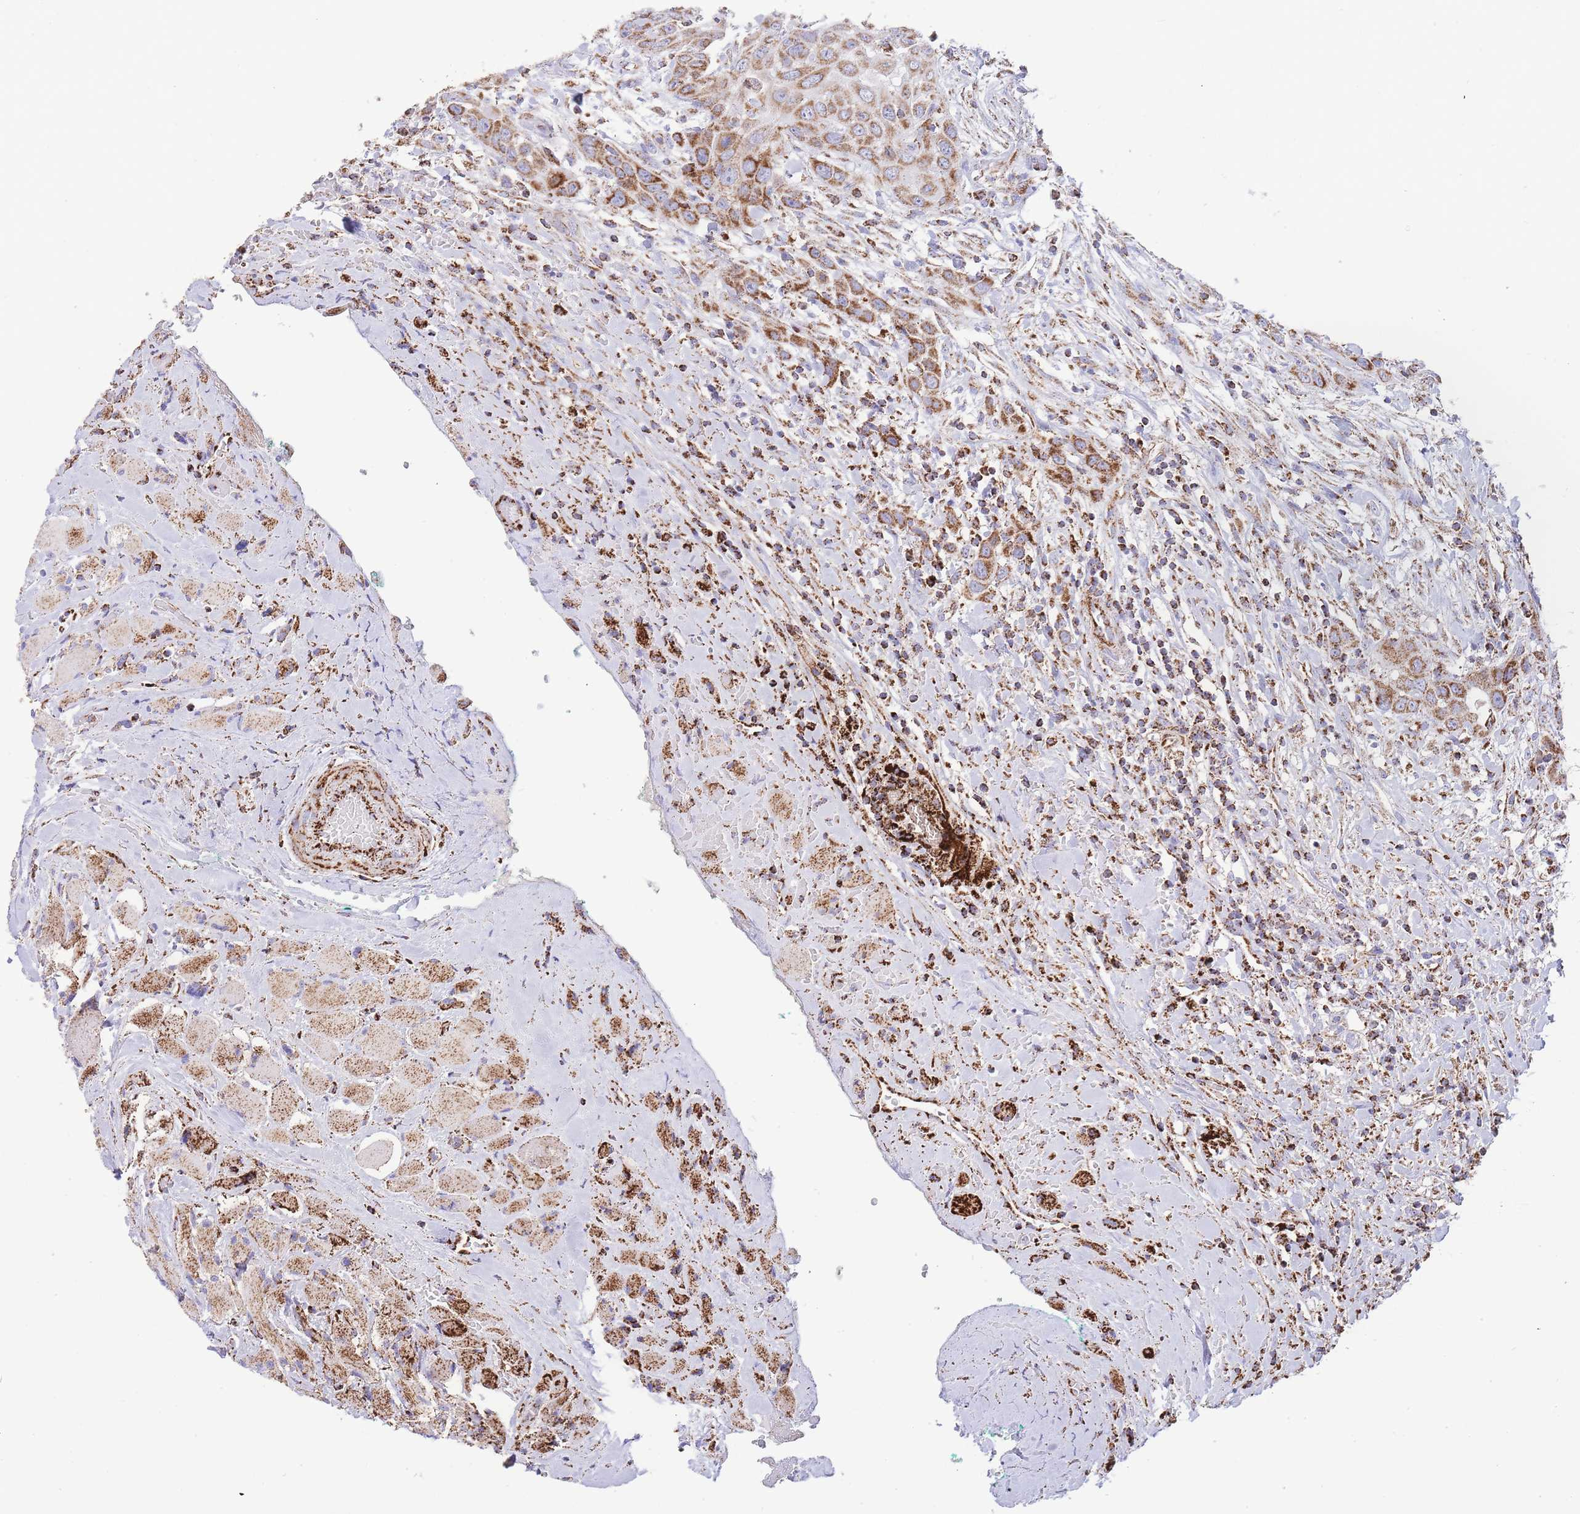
{"staining": {"intensity": "moderate", "quantity": ">75%", "location": "cytoplasmic/membranous"}, "tissue": "head and neck cancer", "cell_type": "Tumor cells", "image_type": "cancer", "snomed": [{"axis": "morphology", "description": "Squamous cell carcinoma, NOS"}, {"axis": "topography", "description": "Head-Neck"}], "caption": "Immunohistochemistry photomicrograph of neoplastic tissue: human head and neck cancer (squamous cell carcinoma) stained using immunohistochemistry (IHC) reveals medium levels of moderate protein expression localized specifically in the cytoplasmic/membranous of tumor cells, appearing as a cytoplasmic/membranous brown color.", "gene": "GSTM1", "patient": {"sex": "male", "age": 81}}